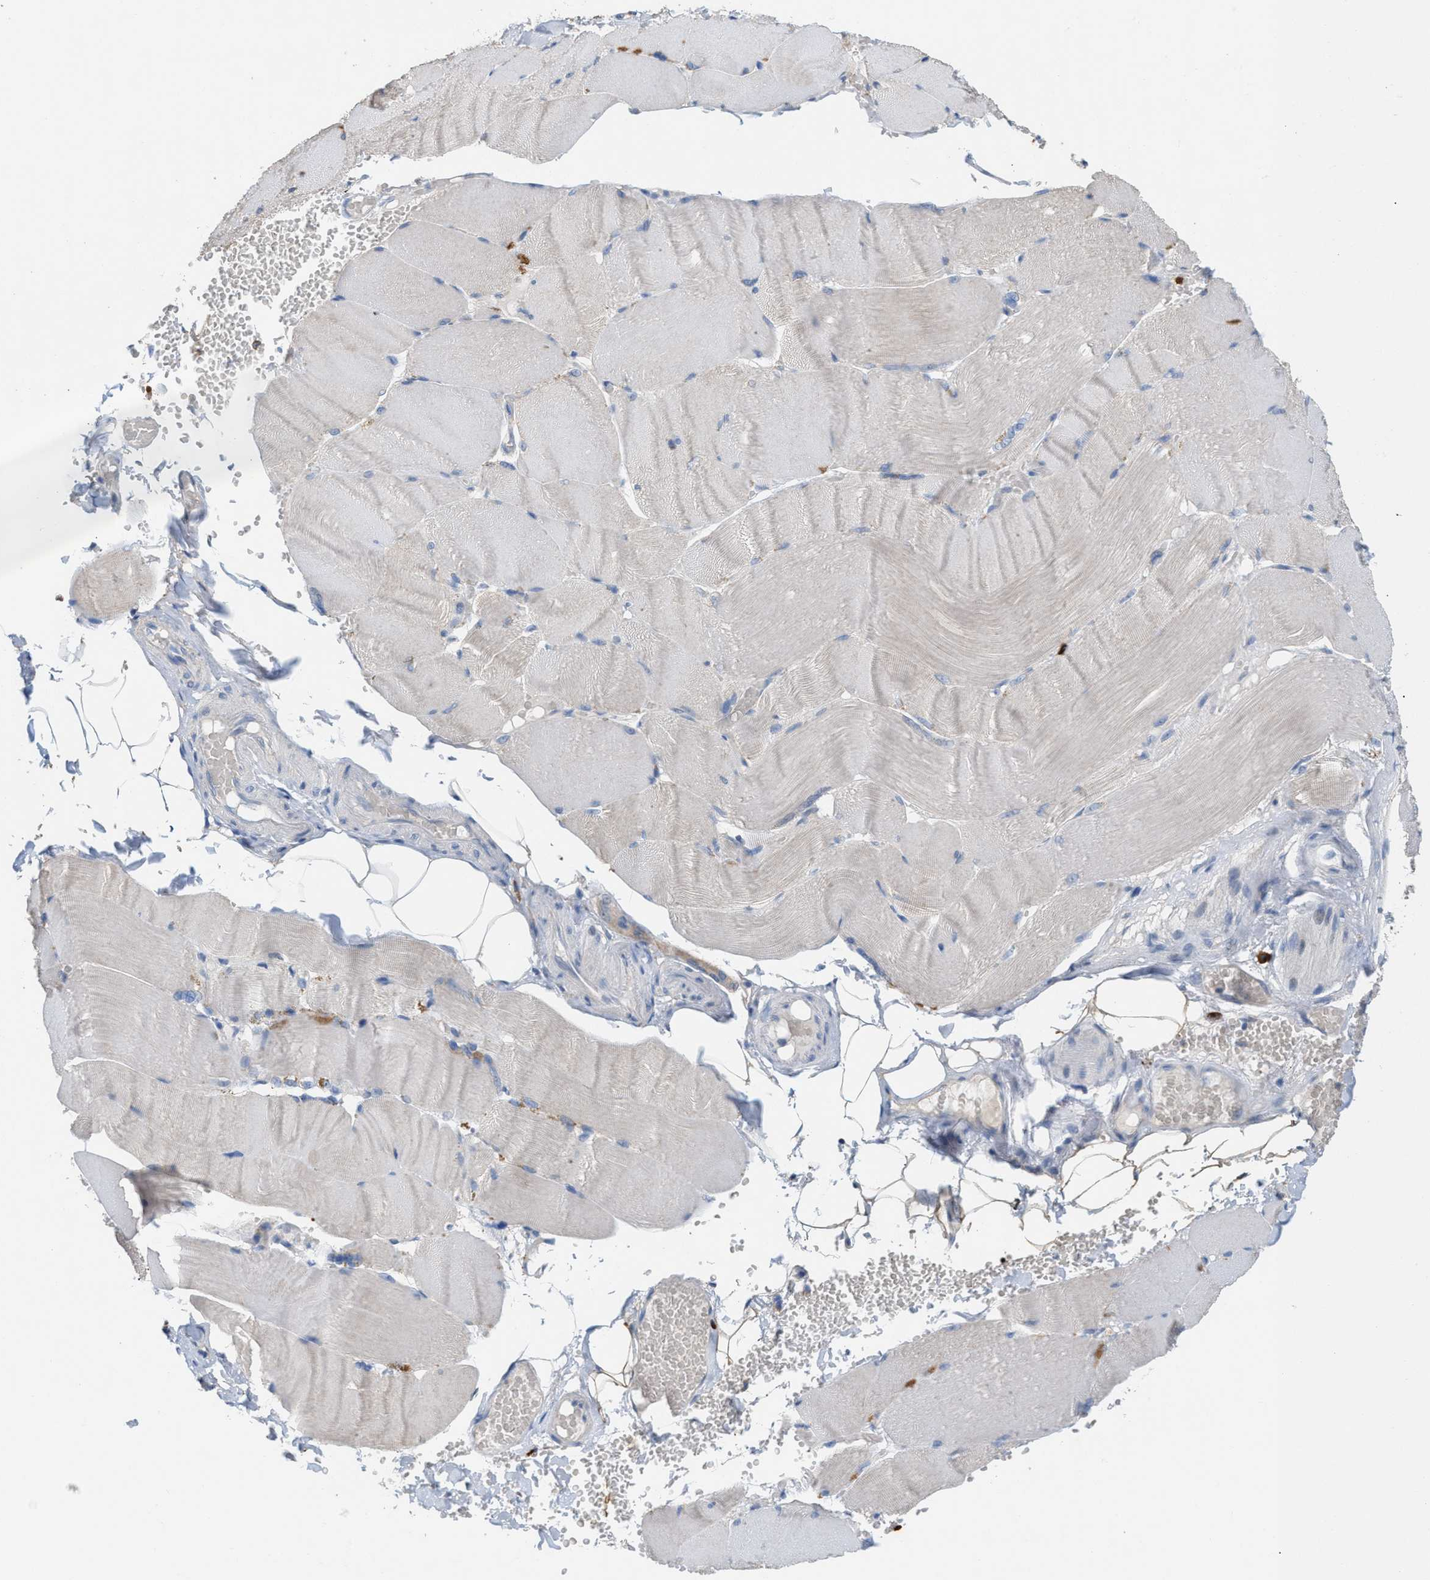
{"staining": {"intensity": "negative", "quantity": "none", "location": "none"}, "tissue": "skeletal muscle", "cell_type": "Myocytes", "image_type": "normal", "snomed": [{"axis": "morphology", "description": "Normal tissue, NOS"}, {"axis": "topography", "description": "Skin"}, {"axis": "topography", "description": "Skeletal muscle"}], "caption": "Immunohistochemistry (IHC) of normal skeletal muscle exhibits no expression in myocytes. (DAB immunohistochemistry (IHC) with hematoxylin counter stain).", "gene": "DYNC2I1", "patient": {"sex": "male", "age": 83}}